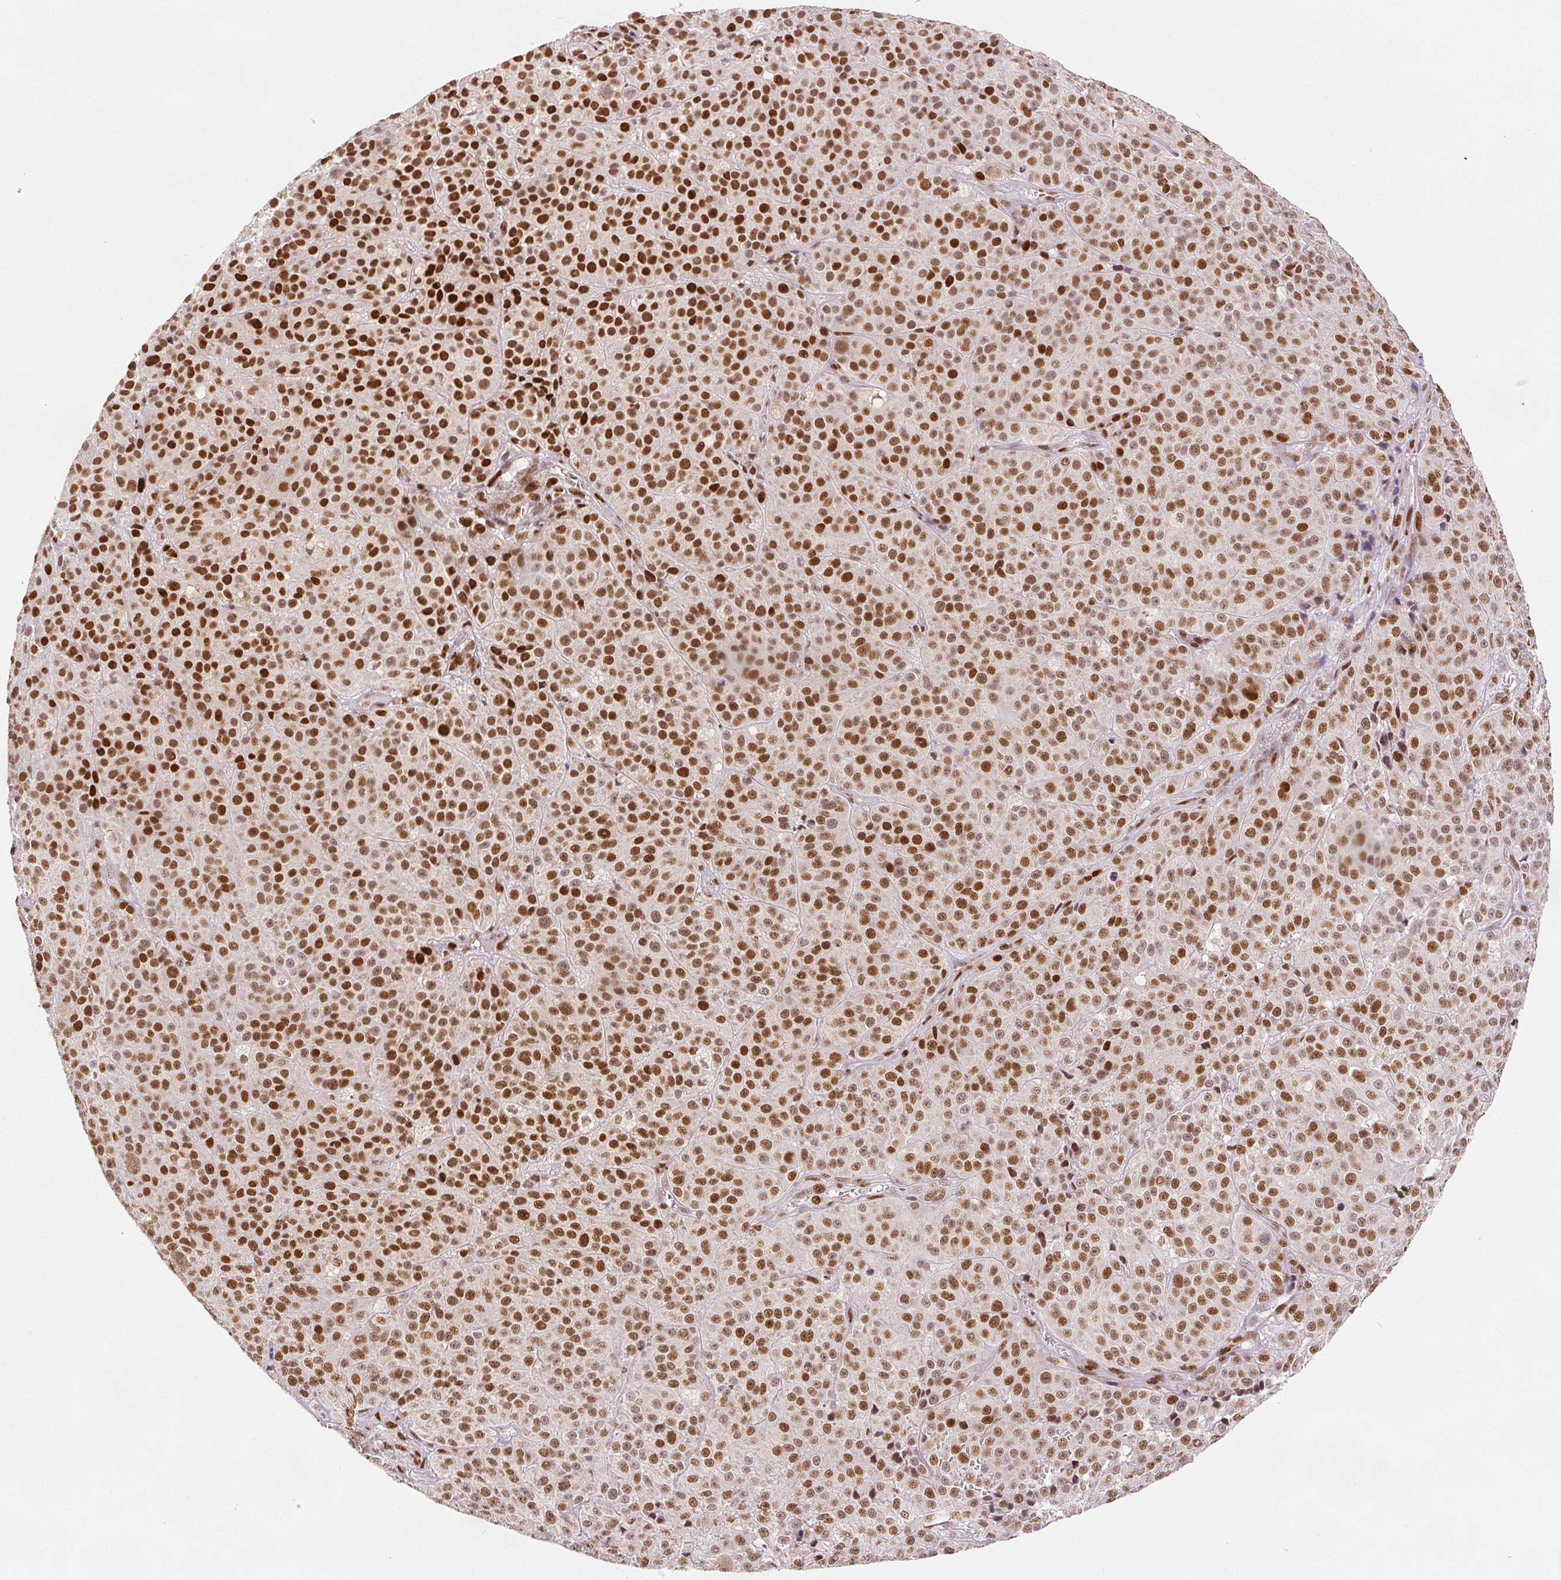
{"staining": {"intensity": "moderate", "quantity": ">75%", "location": "nuclear"}, "tissue": "melanoma", "cell_type": "Tumor cells", "image_type": "cancer", "snomed": [{"axis": "morphology", "description": "Malignant melanoma, NOS"}, {"axis": "topography", "description": "Skin"}], "caption": "A medium amount of moderate nuclear positivity is identified in about >75% of tumor cells in melanoma tissue.", "gene": "ZNF703", "patient": {"sex": "female", "age": 58}}